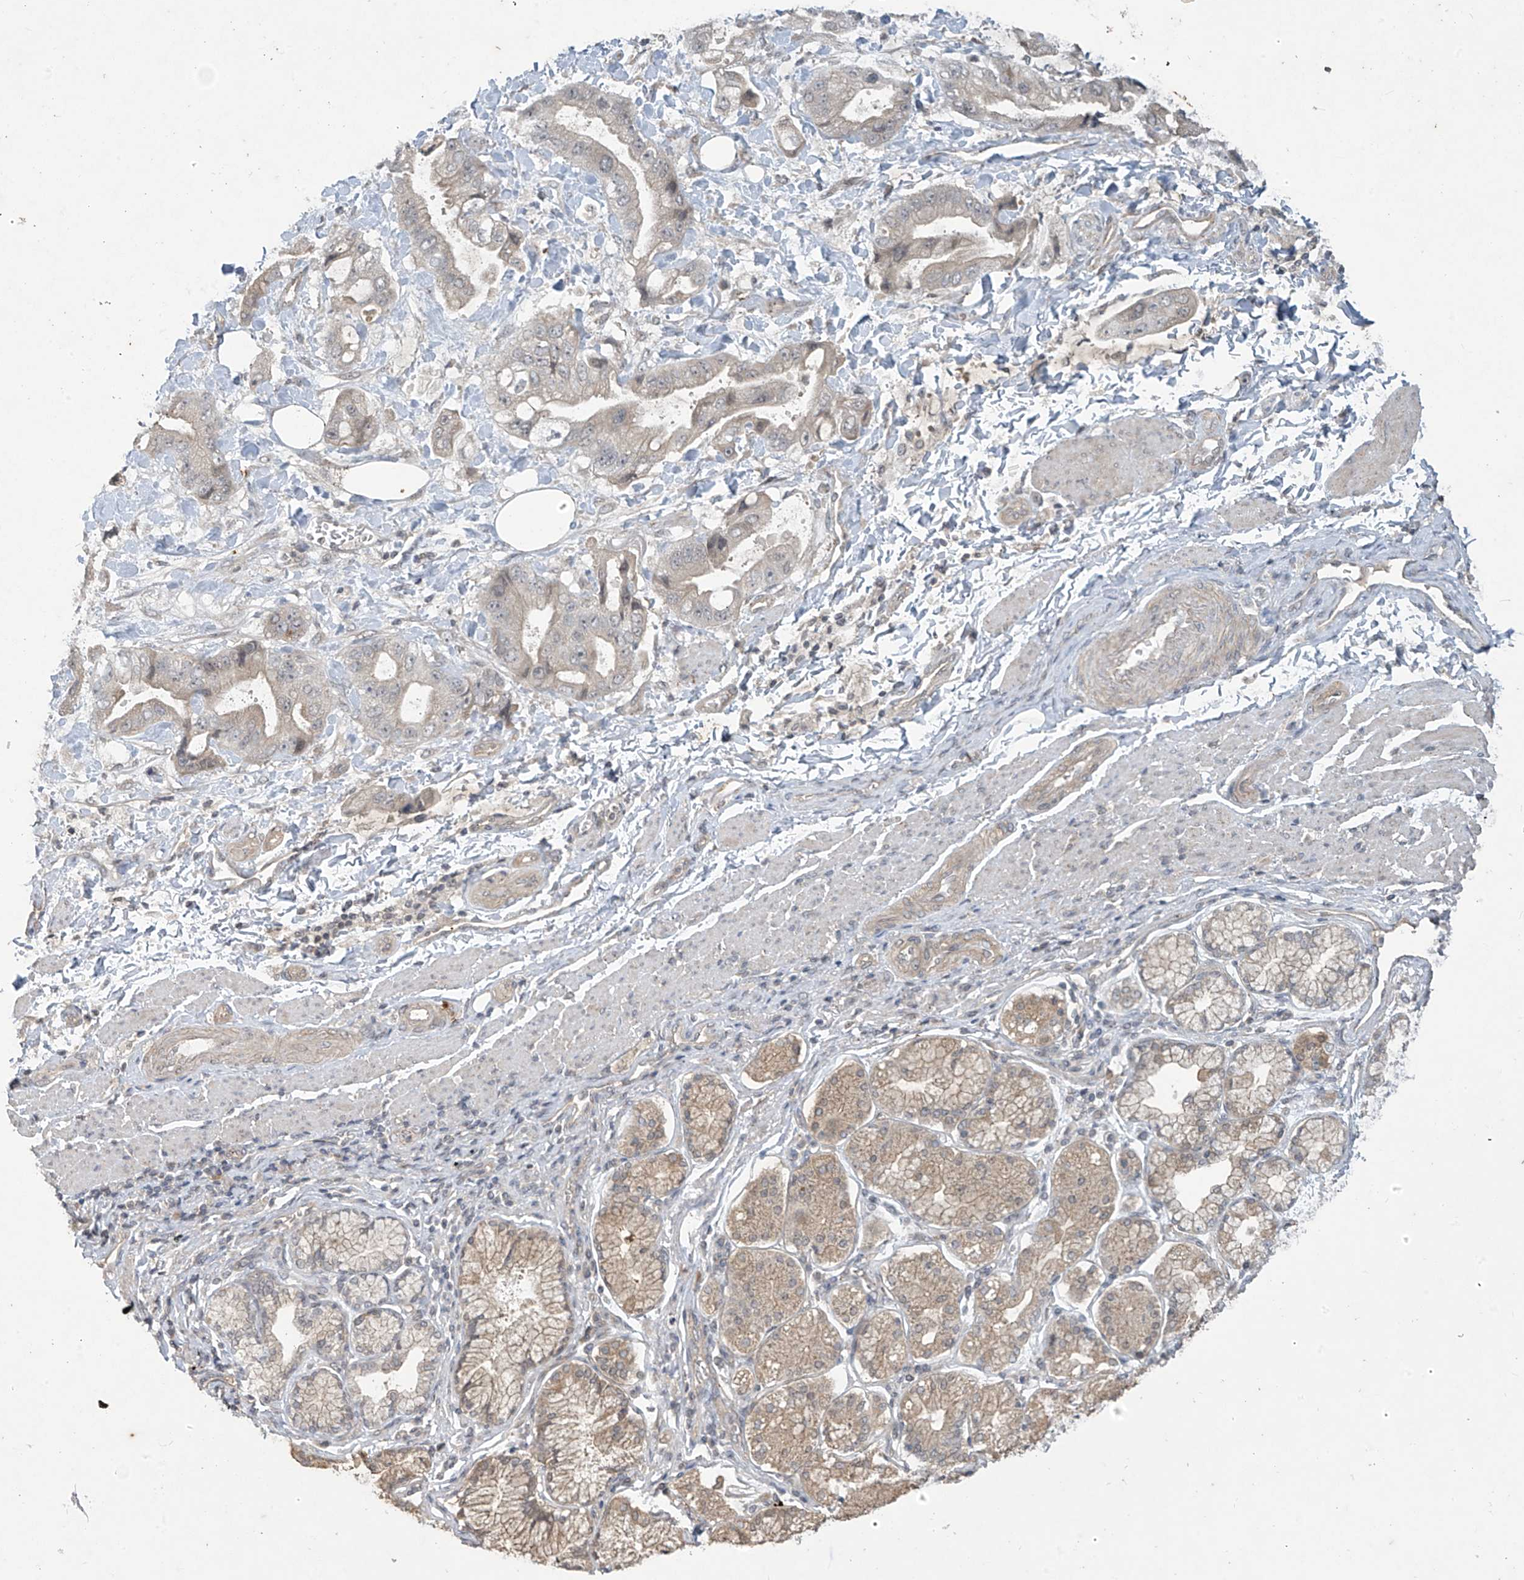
{"staining": {"intensity": "weak", "quantity": "25%-75%", "location": "cytoplasmic/membranous"}, "tissue": "stomach cancer", "cell_type": "Tumor cells", "image_type": "cancer", "snomed": [{"axis": "morphology", "description": "Adenocarcinoma, NOS"}, {"axis": "topography", "description": "Stomach"}], "caption": "Tumor cells exhibit low levels of weak cytoplasmic/membranous staining in about 25%-75% of cells in stomach cancer (adenocarcinoma). The protein of interest is shown in brown color, while the nuclei are stained blue.", "gene": "DGKQ", "patient": {"sex": "male", "age": 62}}